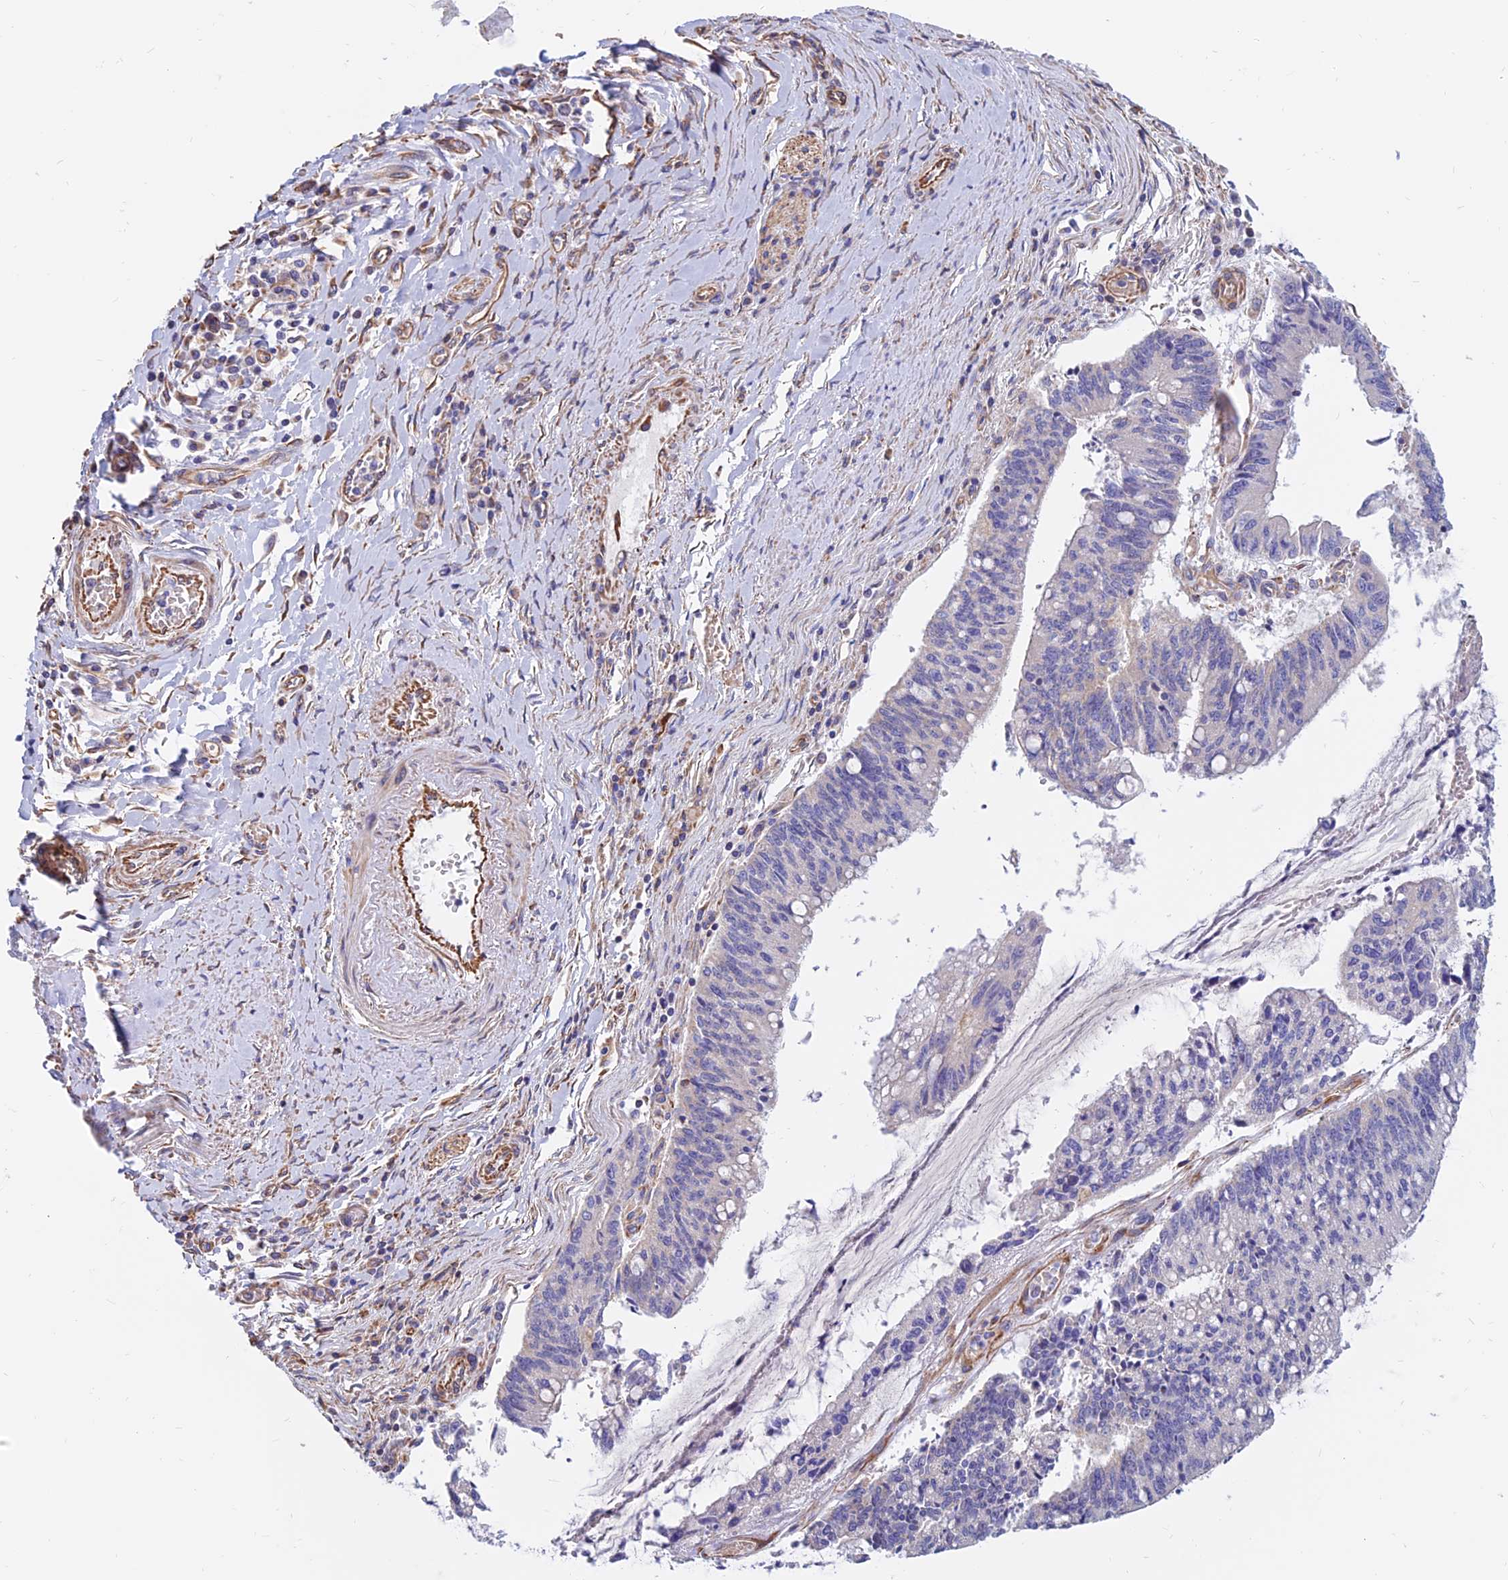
{"staining": {"intensity": "negative", "quantity": "none", "location": "none"}, "tissue": "pancreatic cancer", "cell_type": "Tumor cells", "image_type": "cancer", "snomed": [{"axis": "morphology", "description": "Adenocarcinoma, NOS"}, {"axis": "topography", "description": "Pancreas"}], "caption": "High magnification brightfield microscopy of adenocarcinoma (pancreatic) stained with DAB (3,3'-diaminobenzidine) (brown) and counterstained with hematoxylin (blue): tumor cells show no significant staining. Nuclei are stained in blue.", "gene": "CDK18", "patient": {"sex": "female", "age": 50}}